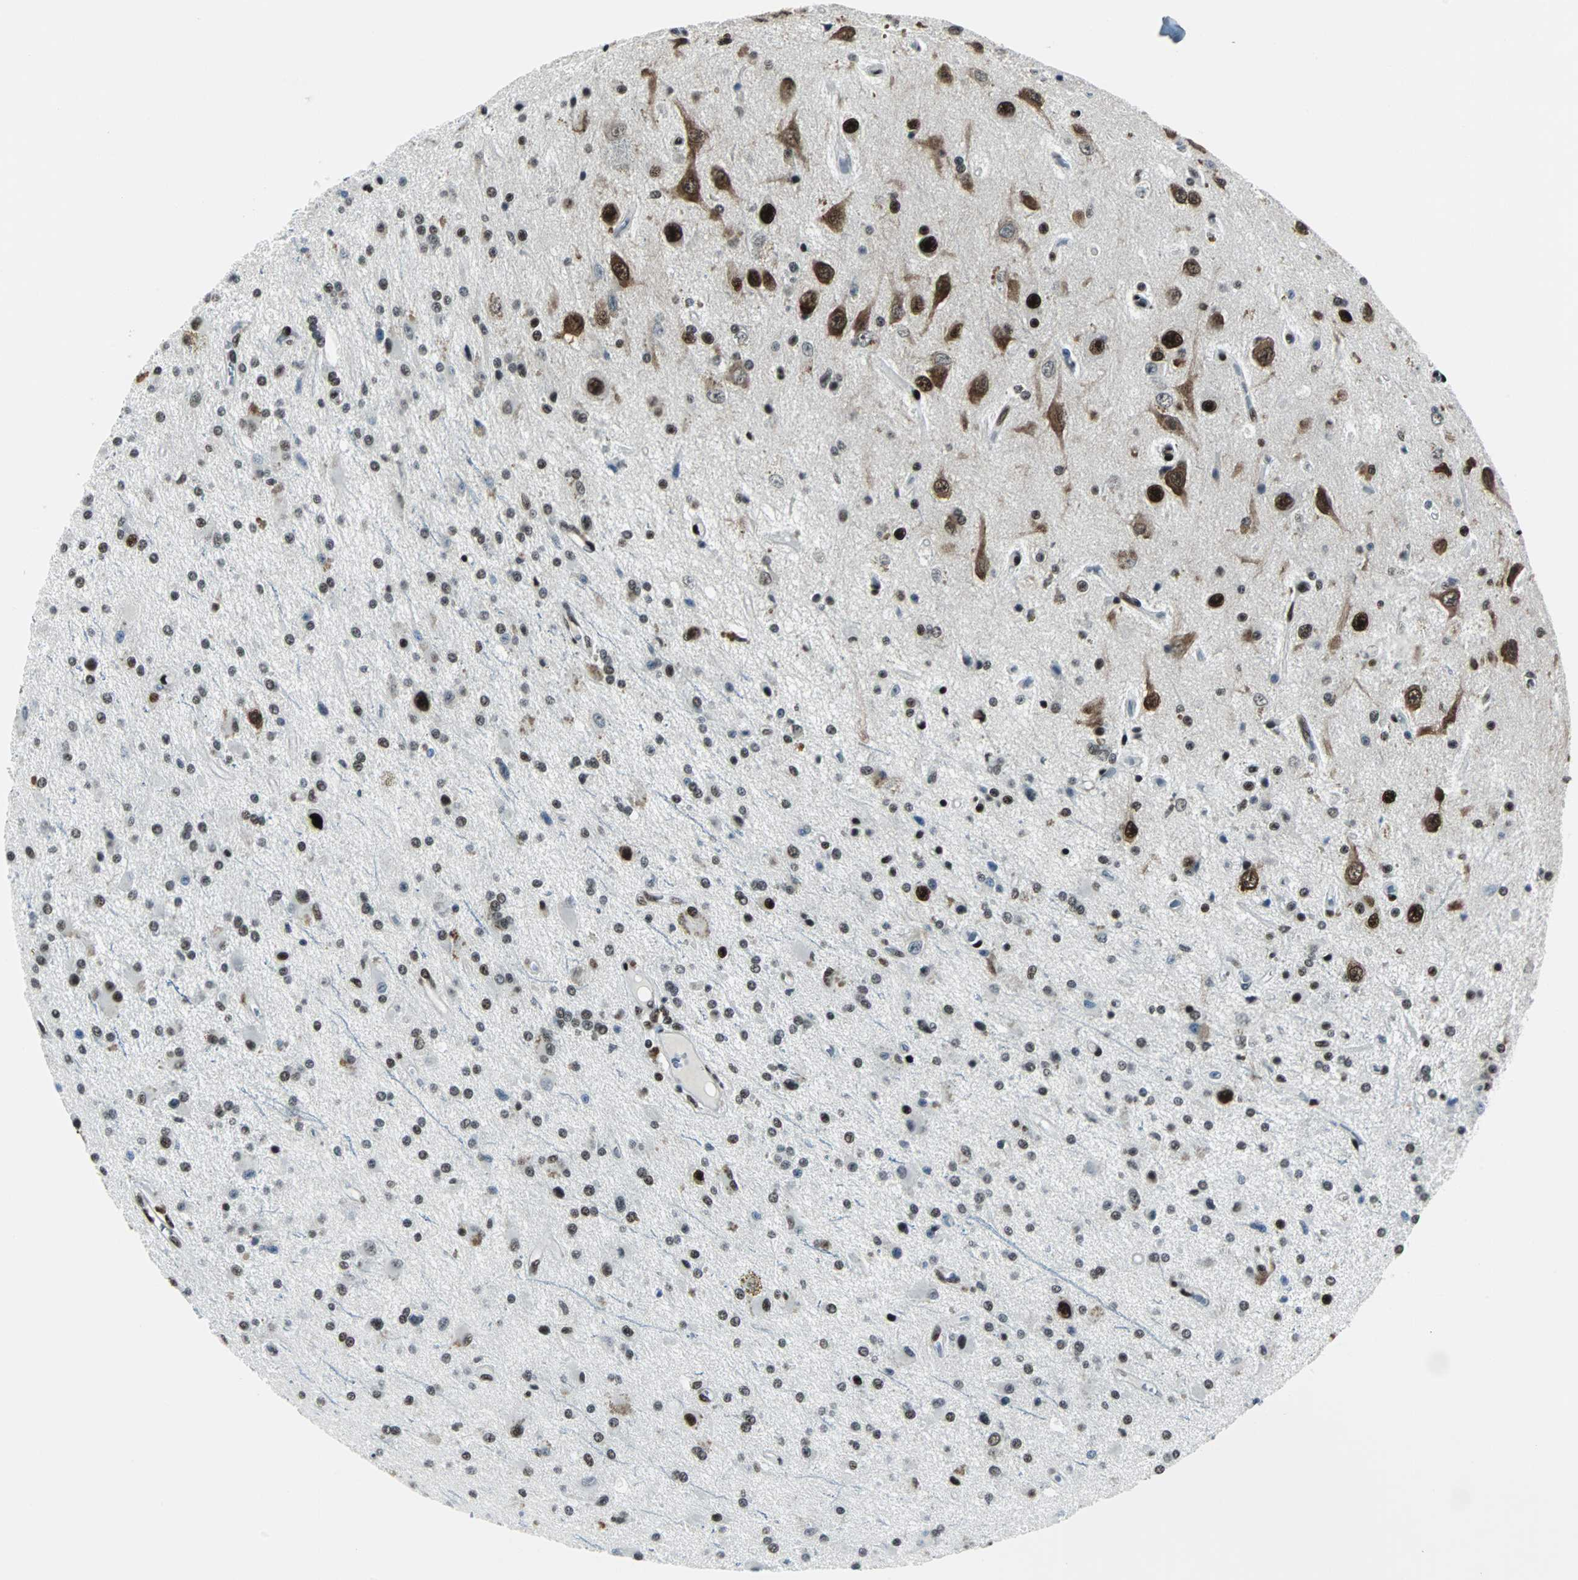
{"staining": {"intensity": "moderate", "quantity": ">75%", "location": "nuclear"}, "tissue": "glioma", "cell_type": "Tumor cells", "image_type": "cancer", "snomed": [{"axis": "morphology", "description": "Glioma, malignant, Low grade"}, {"axis": "topography", "description": "Brain"}], "caption": "Brown immunohistochemical staining in human glioma reveals moderate nuclear staining in approximately >75% of tumor cells.", "gene": "MEF2D", "patient": {"sex": "male", "age": 58}}